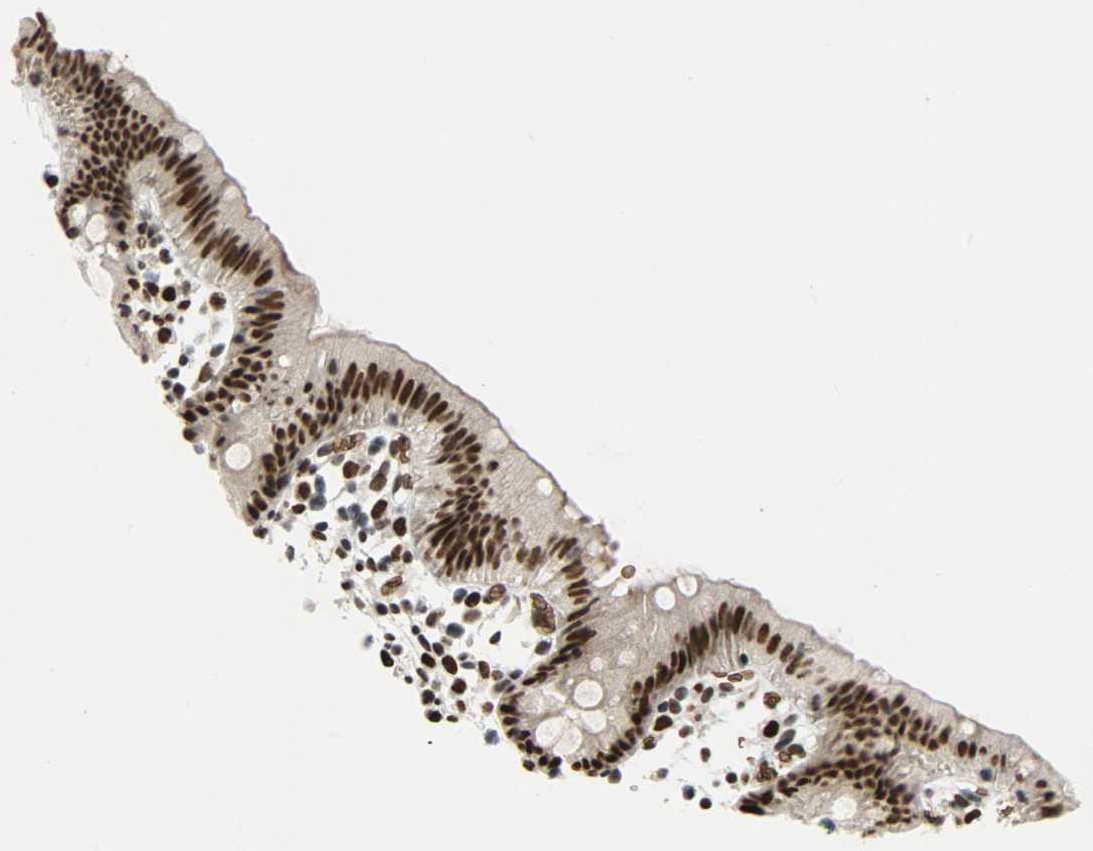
{"staining": {"intensity": "strong", "quantity": ">75%", "location": "cytoplasmic/membranous,nuclear"}, "tissue": "colon", "cell_type": "Glandular cells", "image_type": "normal", "snomed": [{"axis": "morphology", "description": "Normal tissue, NOS"}, {"axis": "topography", "description": "Colon"}], "caption": "A brown stain labels strong cytoplasmic/membranous,nuclear positivity of a protein in glandular cells of benign human colon. The protein is shown in brown color, while the nuclei are stained blue.", "gene": "SNAI1", "patient": {"sex": "male", "age": 14}}